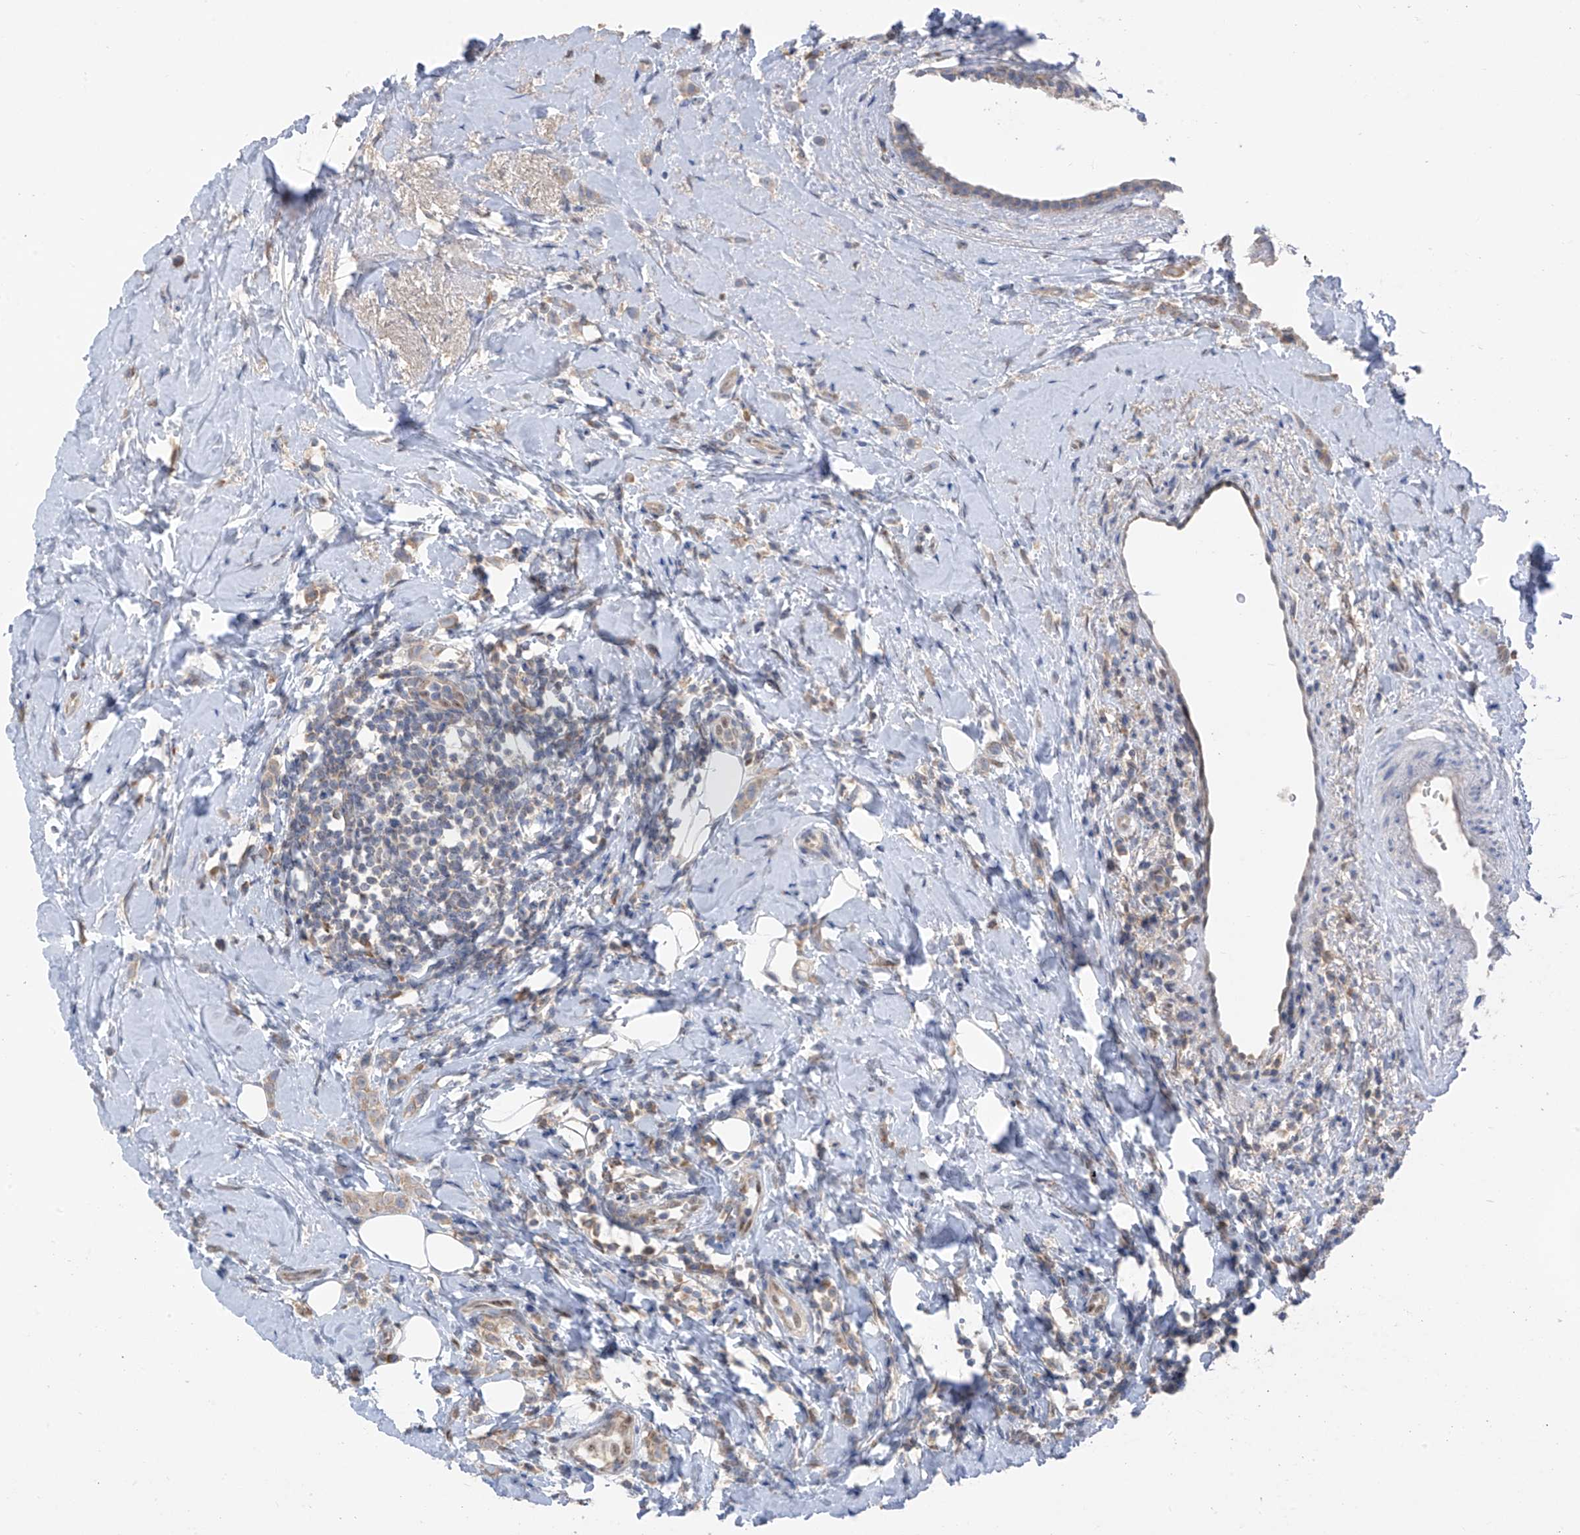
{"staining": {"intensity": "weak", "quantity": ">75%", "location": "cytoplasmic/membranous"}, "tissue": "breast cancer", "cell_type": "Tumor cells", "image_type": "cancer", "snomed": [{"axis": "morphology", "description": "Lobular carcinoma"}, {"axis": "topography", "description": "Breast"}], "caption": "Lobular carcinoma (breast) stained with a protein marker exhibits weak staining in tumor cells.", "gene": "RPL4", "patient": {"sex": "female", "age": 47}}